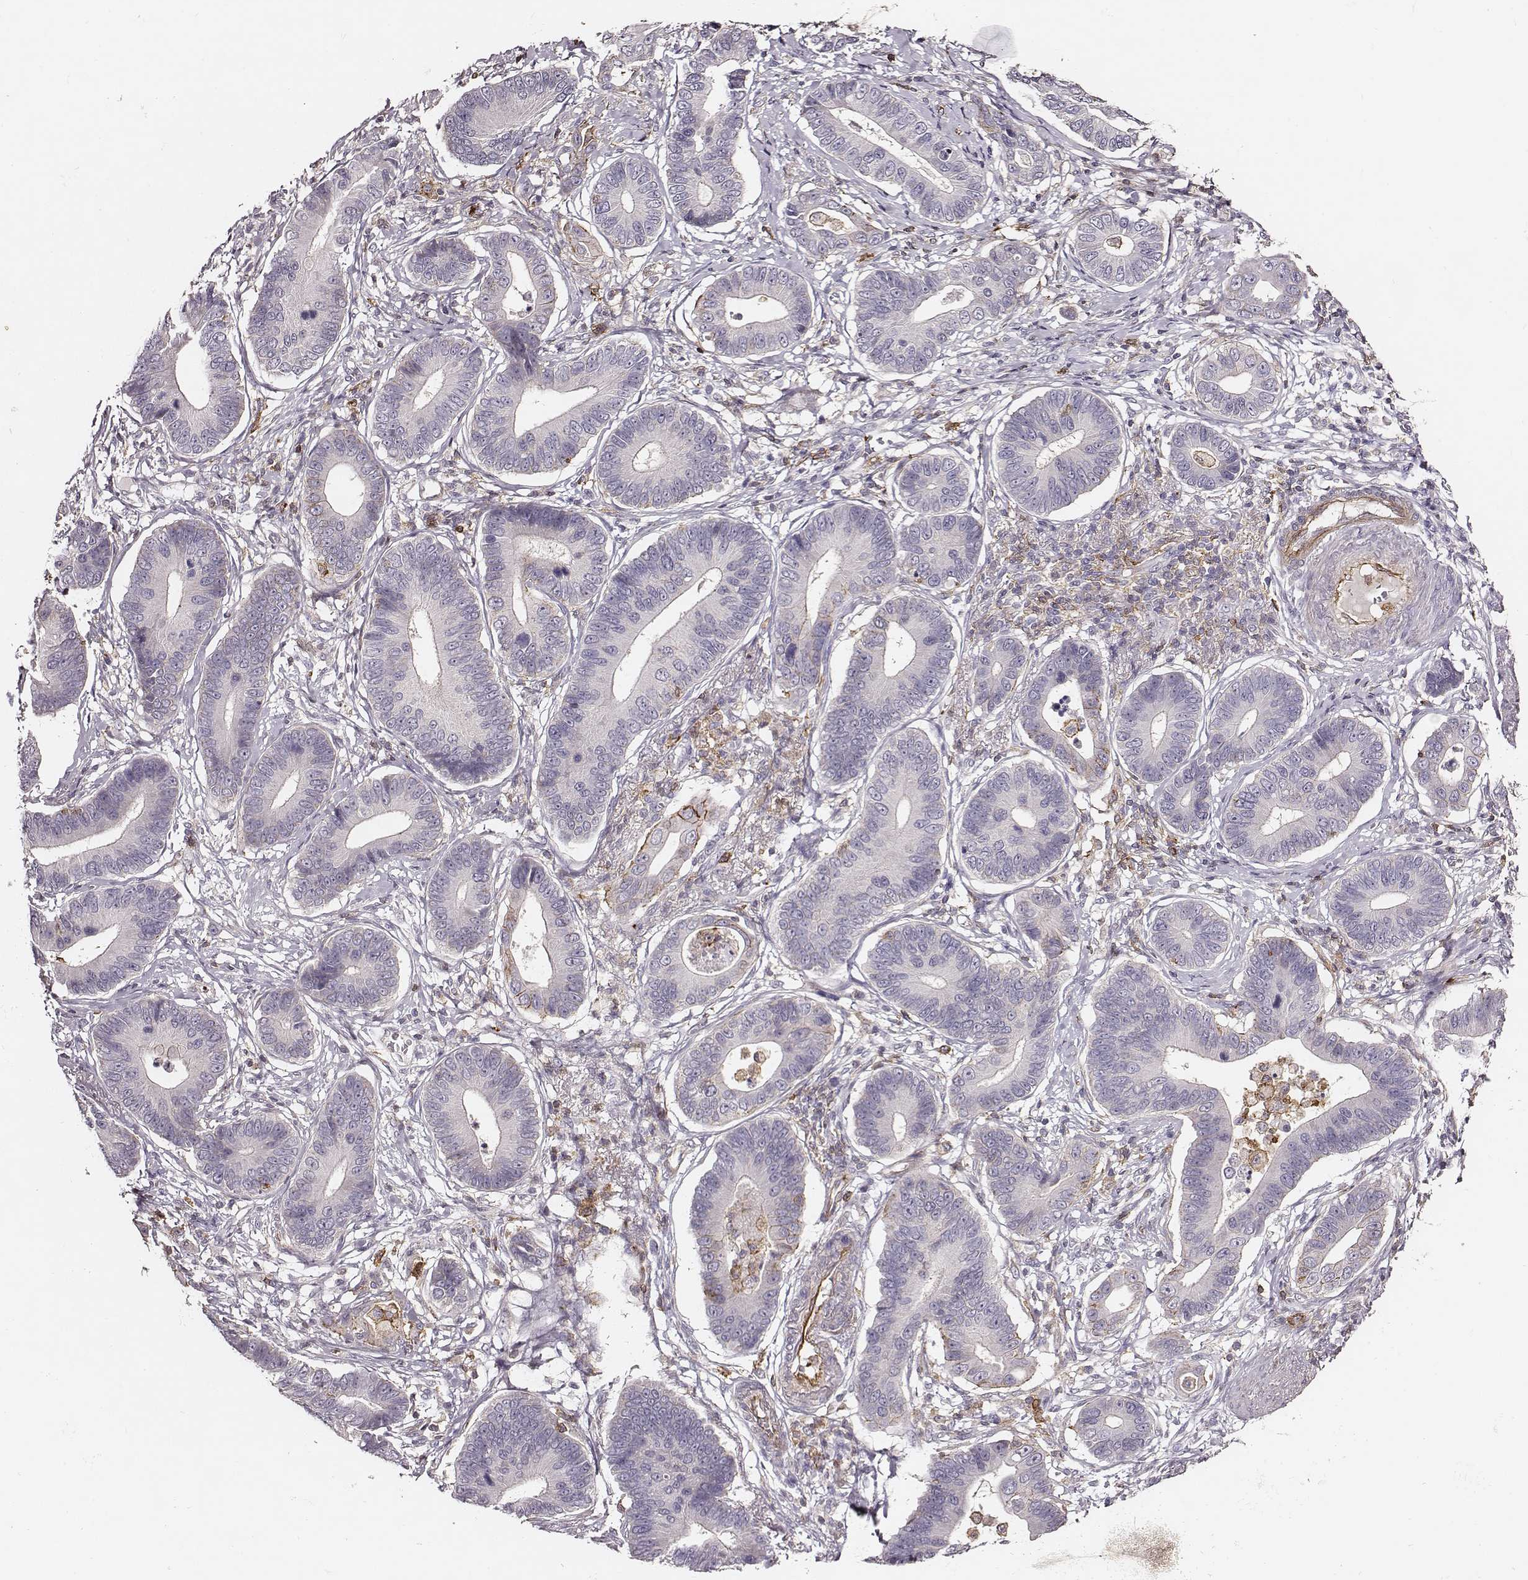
{"staining": {"intensity": "negative", "quantity": "none", "location": "none"}, "tissue": "stomach cancer", "cell_type": "Tumor cells", "image_type": "cancer", "snomed": [{"axis": "morphology", "description": "Adenocarcinoma, NOS"}, {"axis": "topography", "description": "Stomach"}], "caption": "A histopathology image of stomach cancer (adenocarcinoma) stained for a protein displays no brown staining in tumor cells.", "gene": "ZYX", "patient": {"sex": "male", "age": 84}}